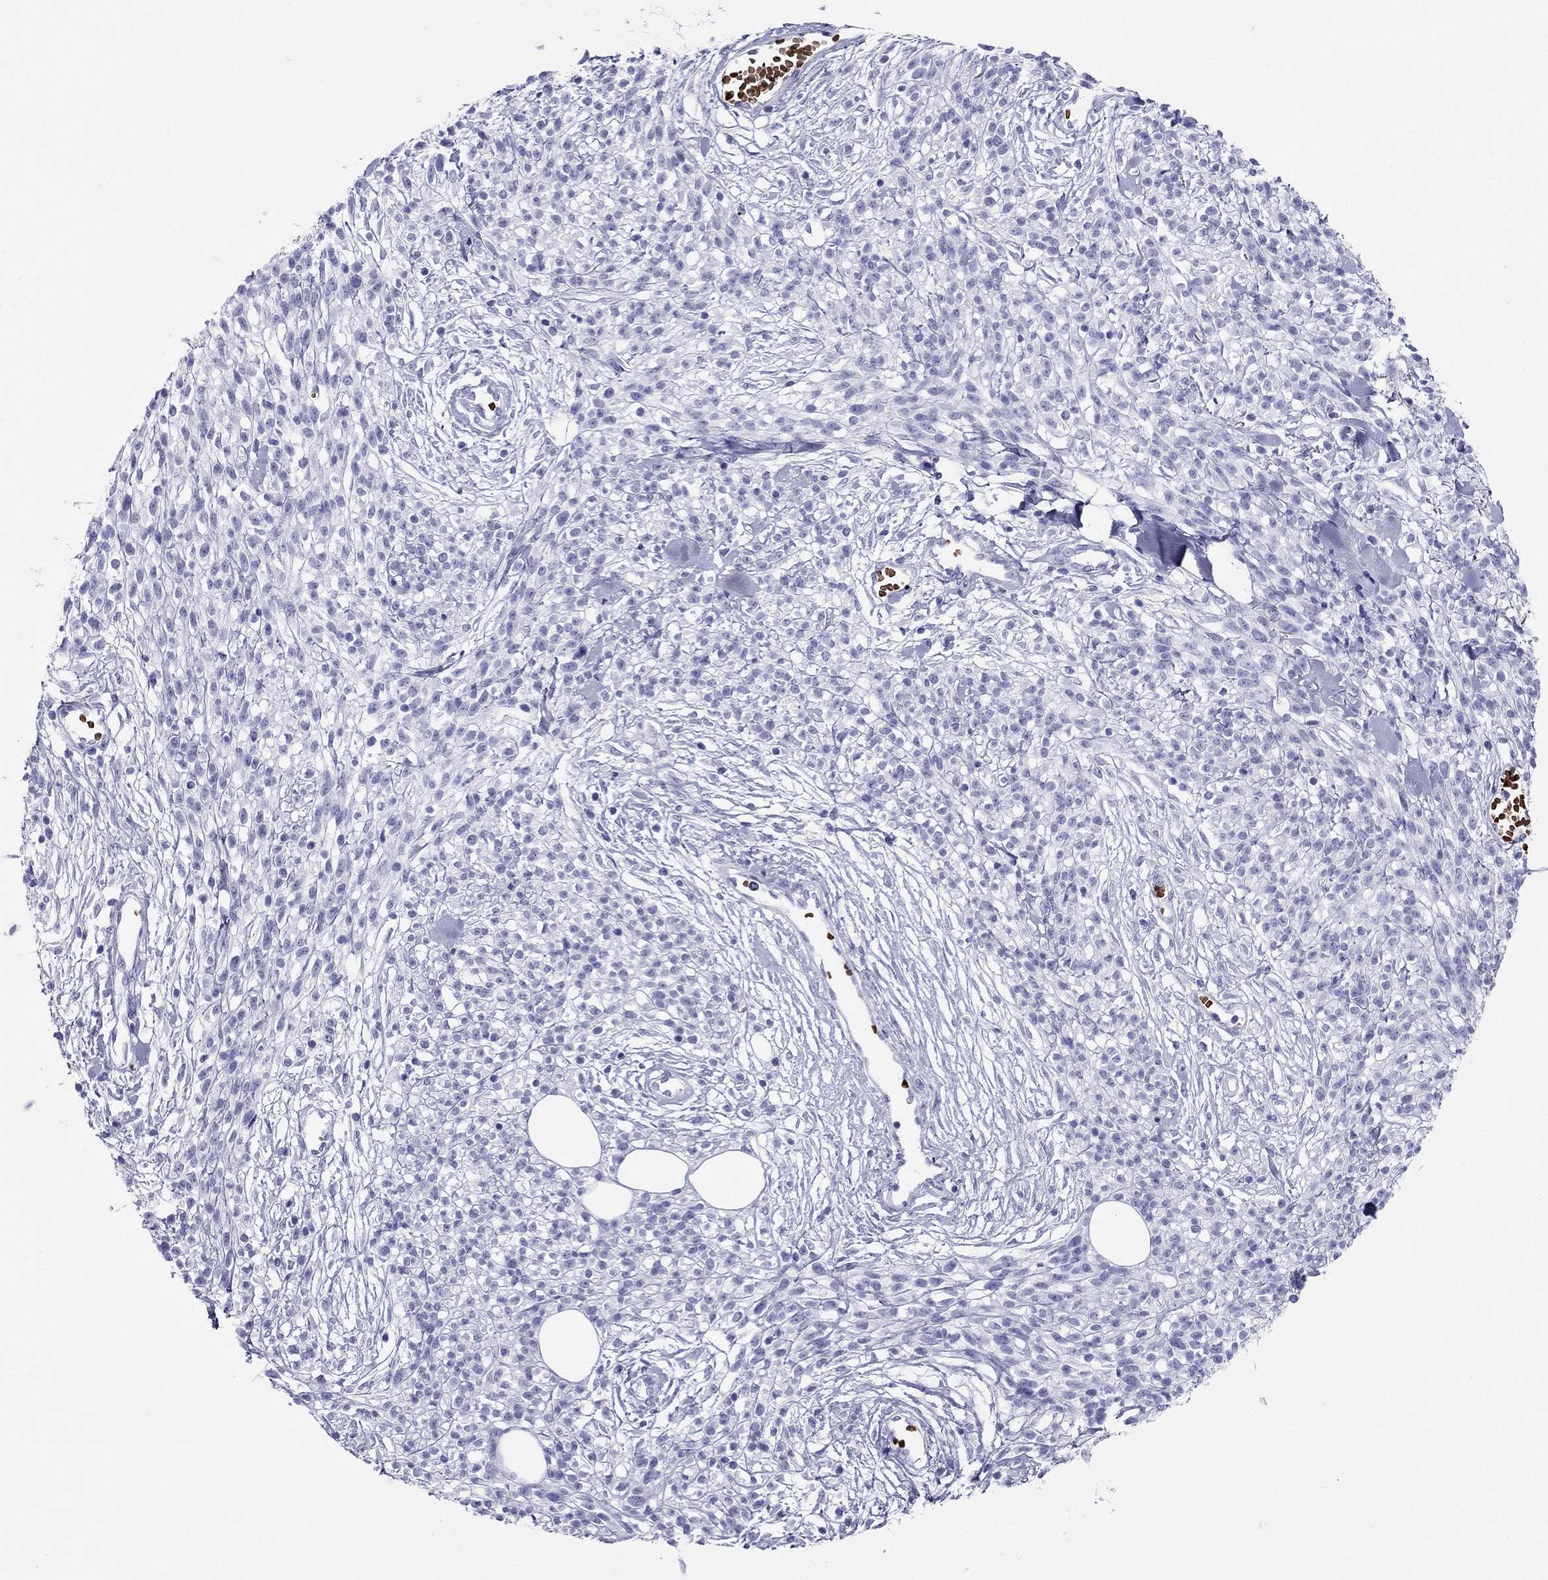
{"staining": {"intensity": "negative", "quantity": "none", "location": "none"}, "tissue": "melanoma", "cell_type": "Tumor cells", "image_type": "cancer", "snomed": [{"axis": "morphology", "description": "Malignant melanoma, NOS"}, {"axis": "topography", "description": "Skin"}, {"axis": "topography", "description": "Skin of trunk"}], "caption": "IHC histopathology image of neoplastic tissue: melanoma stained with DAB (3,3'-diaminobenzidine) exhibits no significant protein staining in tumor cells.", "gene": "DNAAF6", "patient": {"sex": "male", "age": 74}}